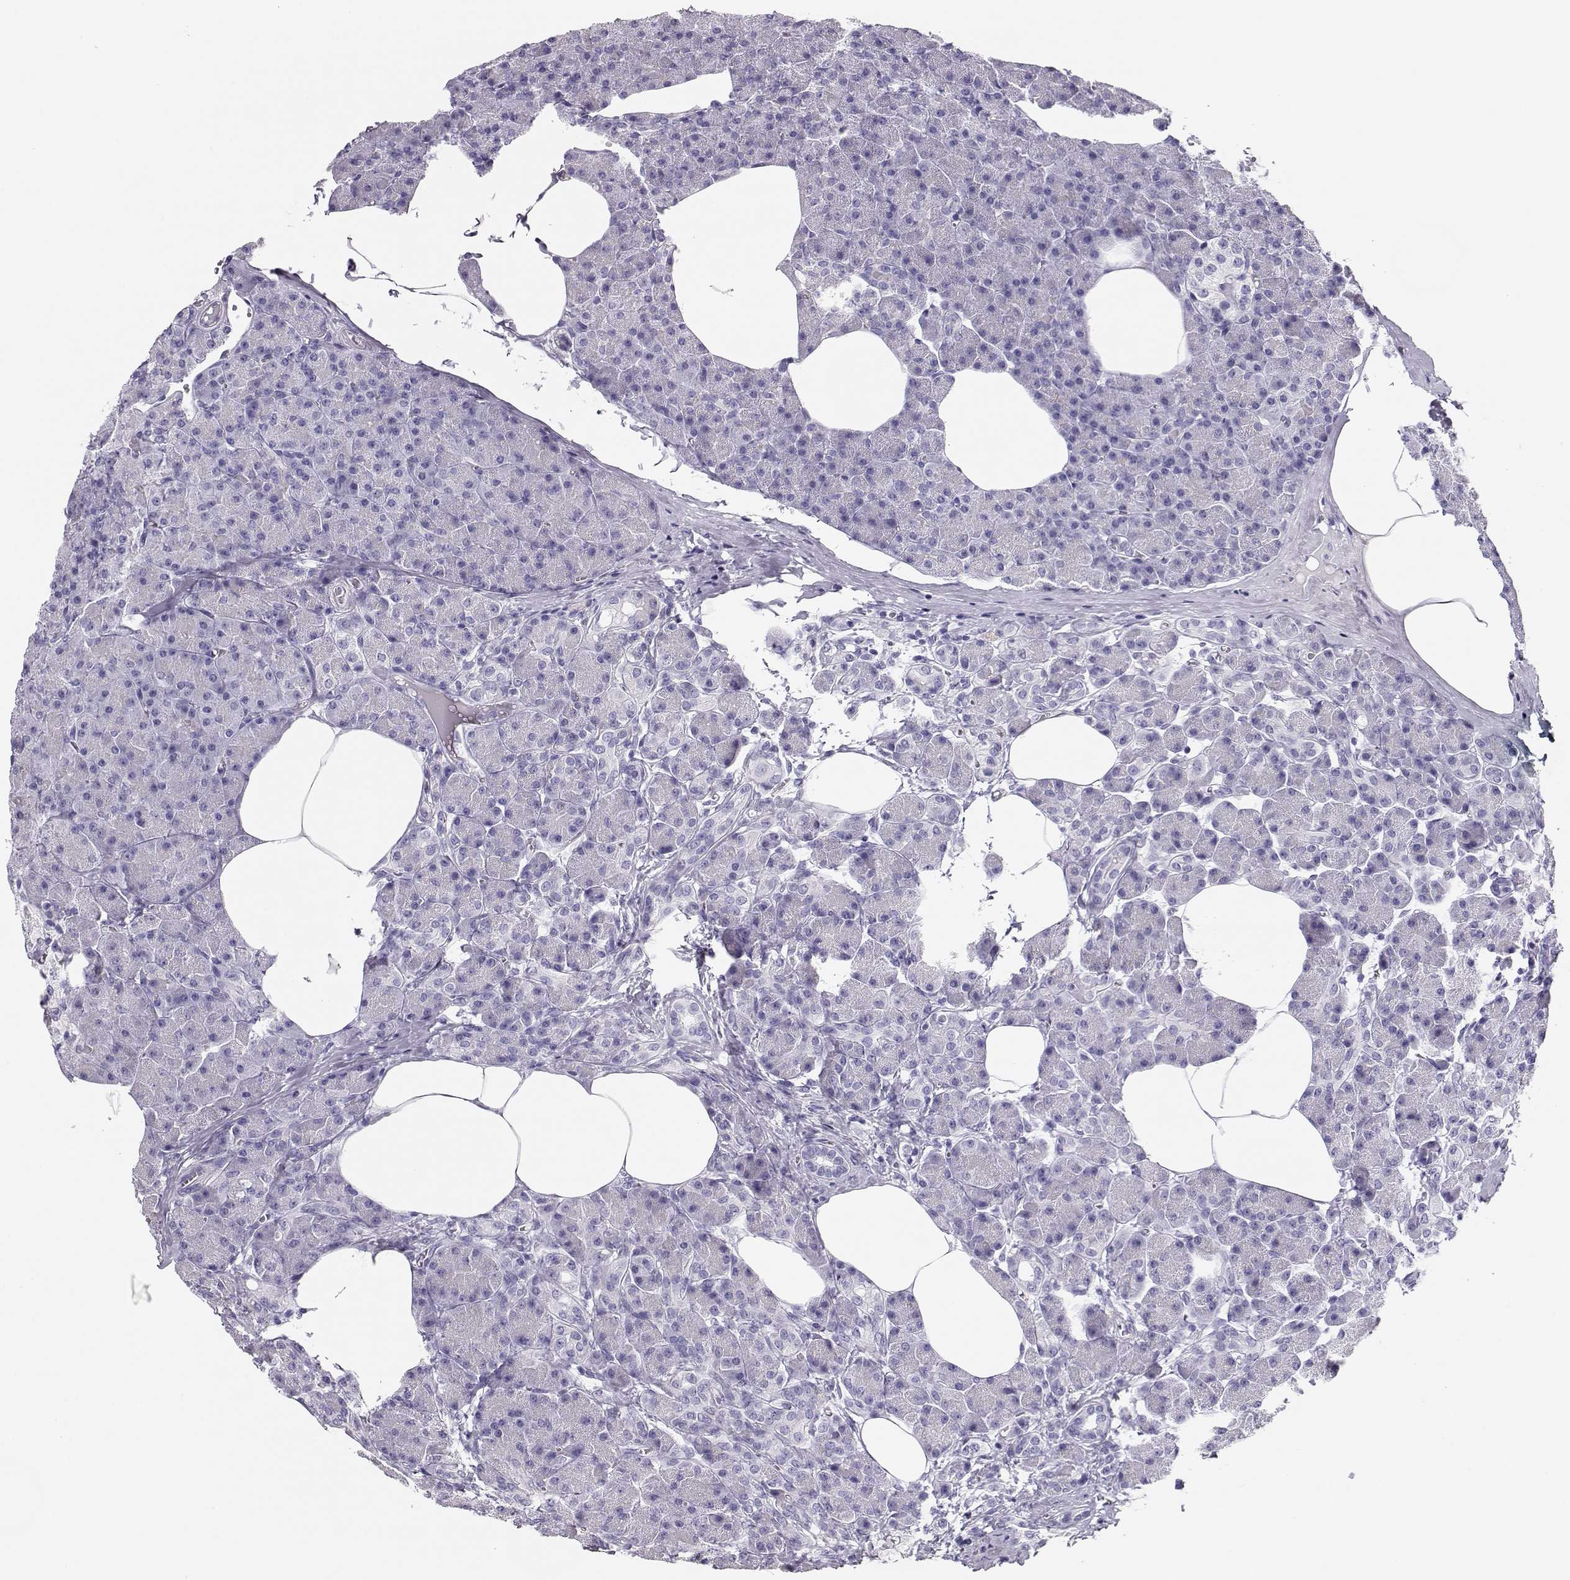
{"staining": {"intensity": "negative", "quantity": "none", "location": "none"}, "tissue": "pancreas", "cell_type": "Exocrine glandular cells", "image_type": "normal", "snomed": [{"axis": "morphology", "description": "Normal tissue, NOS"}, {"axis": "topography", "description": "Pancreas"}], "caption": "Immunohistochemical staining of benign human pancreas demonstrates no significant positivity in exocrine glandular cells.", "gene": "MAGEC1", "patient": {"sex": "female", "age": 45}}